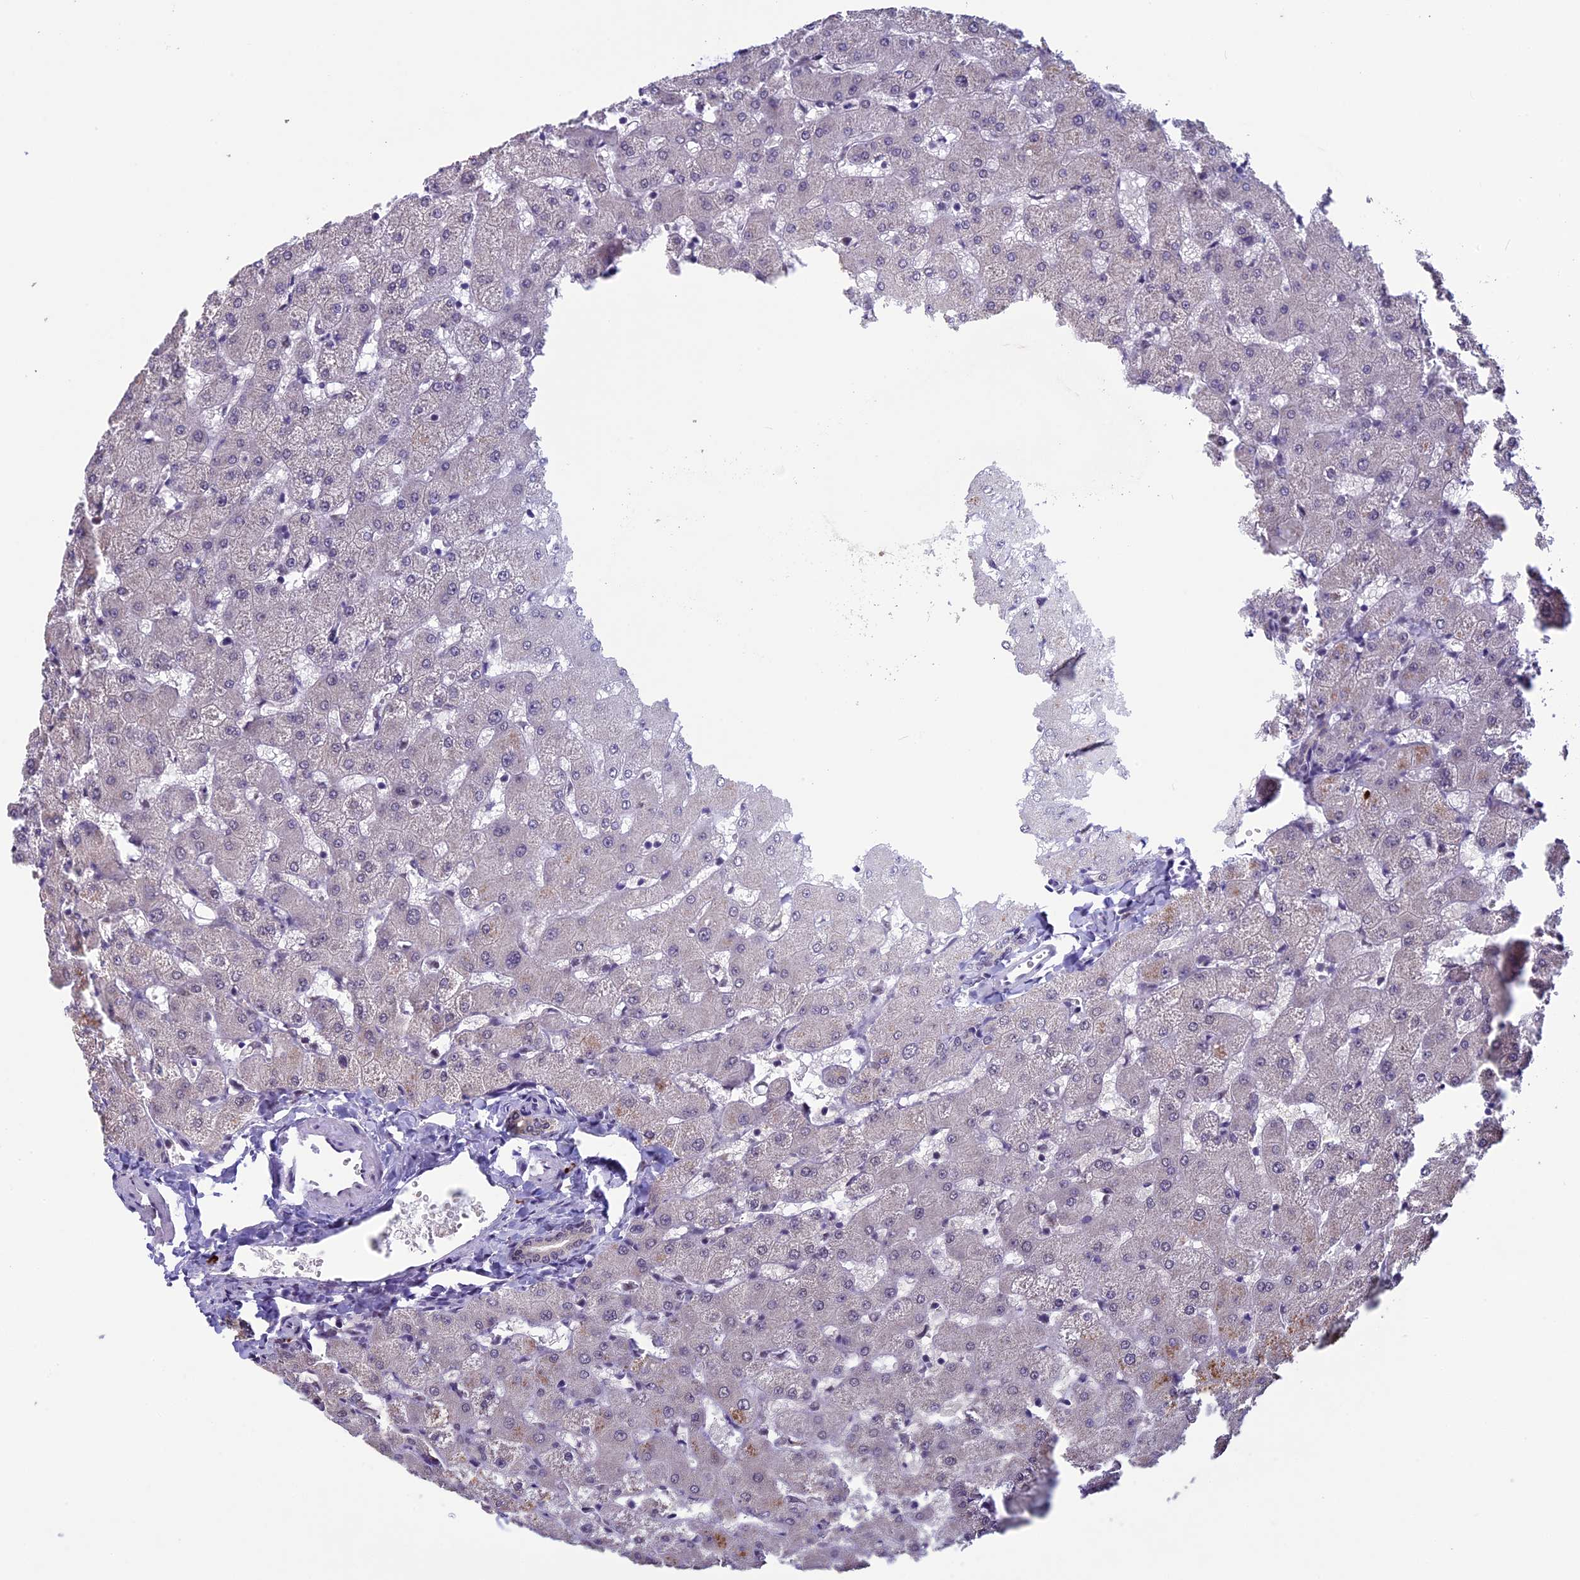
{"staining": {"intensity": "weak", "quantity": "25%-75%", "location": "cytoplasmic/membranous"}, "tissue": "liver", "cell_type": "Cholangiocytes", "image_type": "normal", "snomed": [{"axis": "morphology", "description": "Normal tissue, NOS"}, {"axis": "topography", "description": "Liver"}], "caption": "IHC (DAB (3,3'-diaminobenzidine)) staining of benign human liver exhibits weak cytoplasmic/membranous protein staining in approximately 25%-75% of cholangiocytes. (DAB IHC, brown staining for protein, blue staining for nuclei).", "gene": "RNF40", "patient": {"sex": "female", "age": 63}}